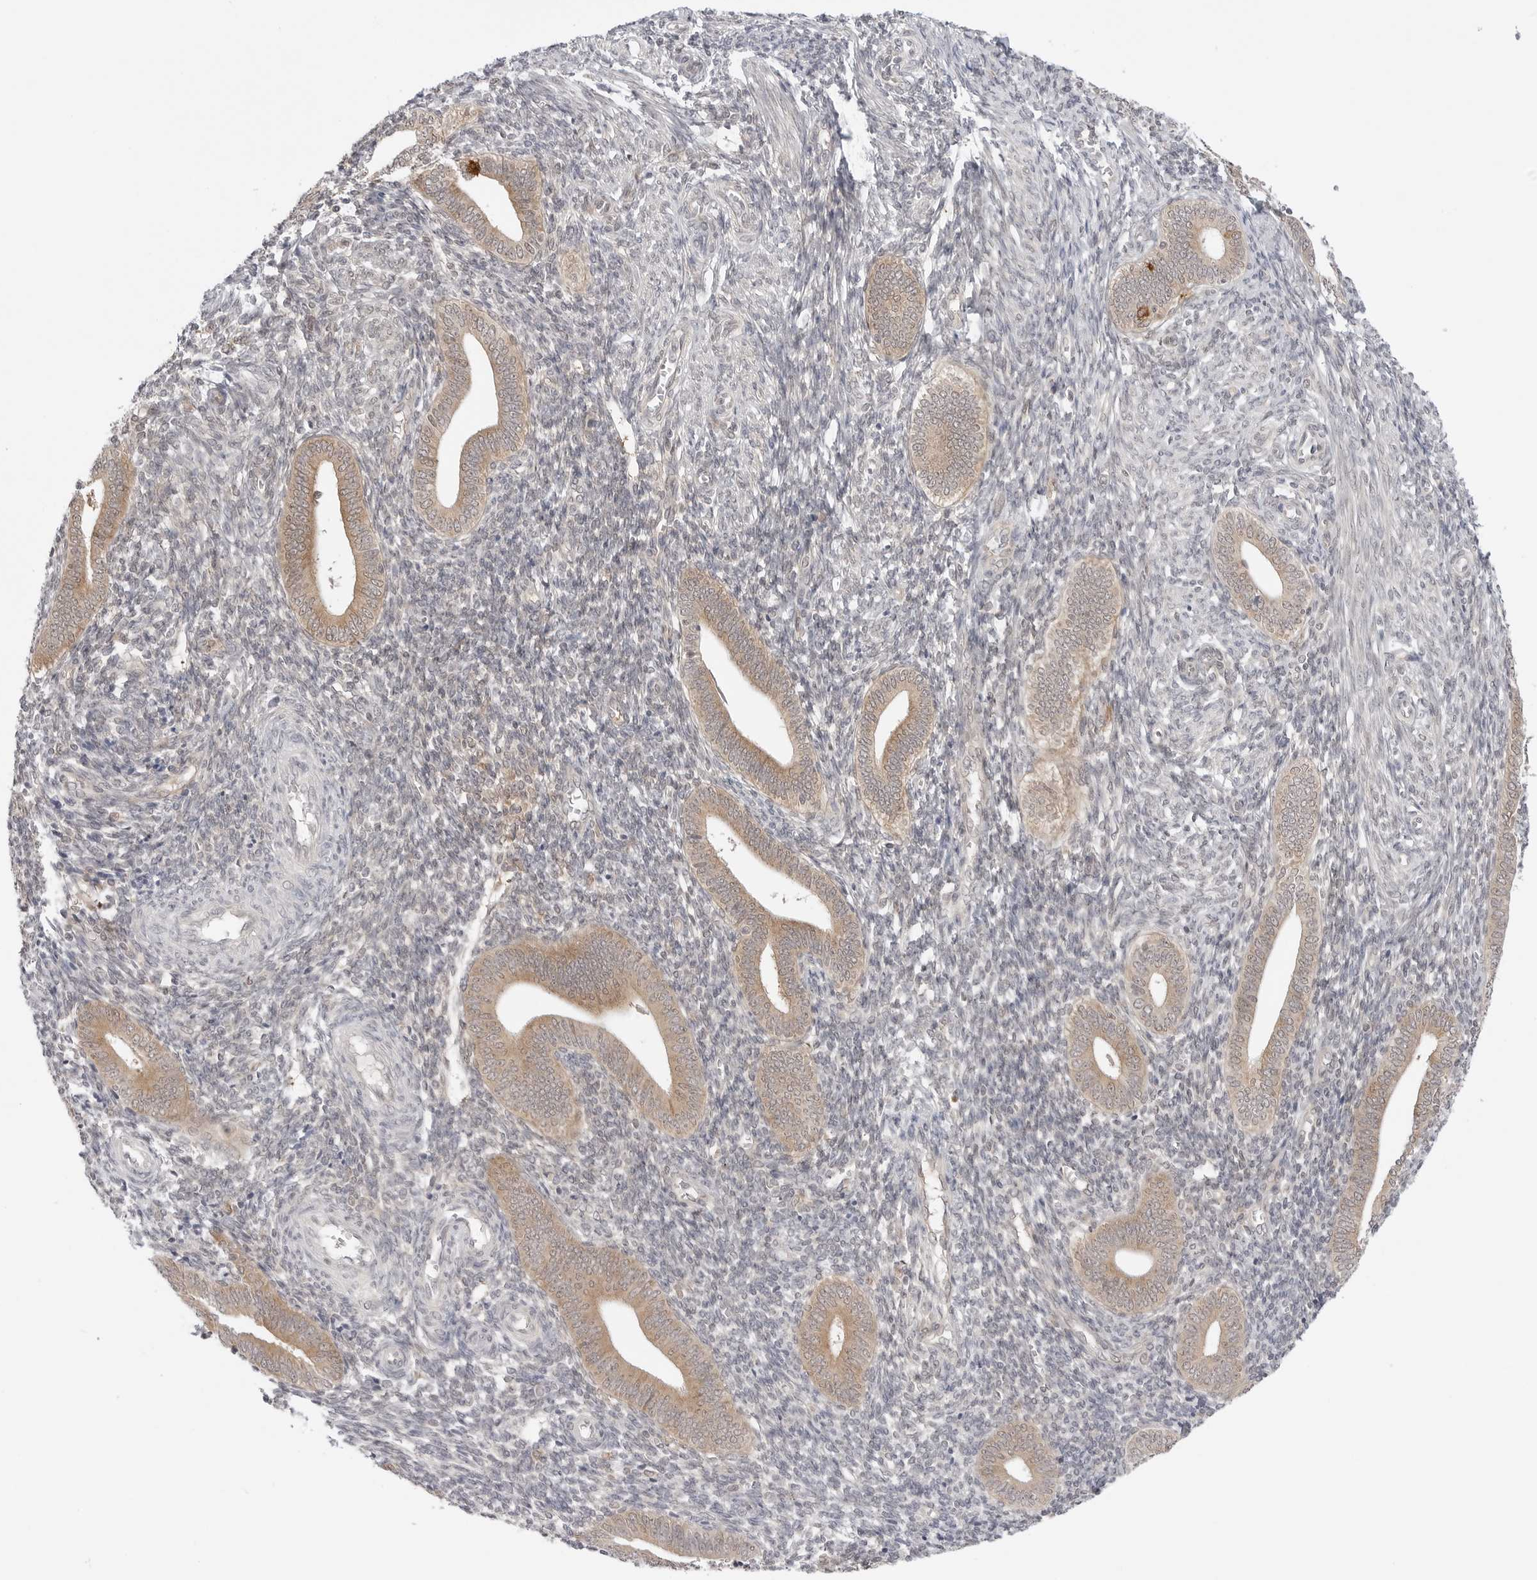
{"staining": {"intensity": "negative", "quantity": "none", "location": "none"}, "tissue": "endometrium", "cell_type": "Cells in endometrial stroma", "image_type": "normal", "snomed": [{"axis": "morphology", "description": "Normal tissue, NOS"}, {"axis": "topography", "description": "Uterus"}, {"axis": "topography", "description": "Endometrium"}], "caption": "High power microscopy histopathology image of an immunohistochemistry micrograph of normal endometrium, revealing no significant expression in cells in endometrial stroma.", "gene": "NUDC", "patient": {"sex": "female", "age": 33}}